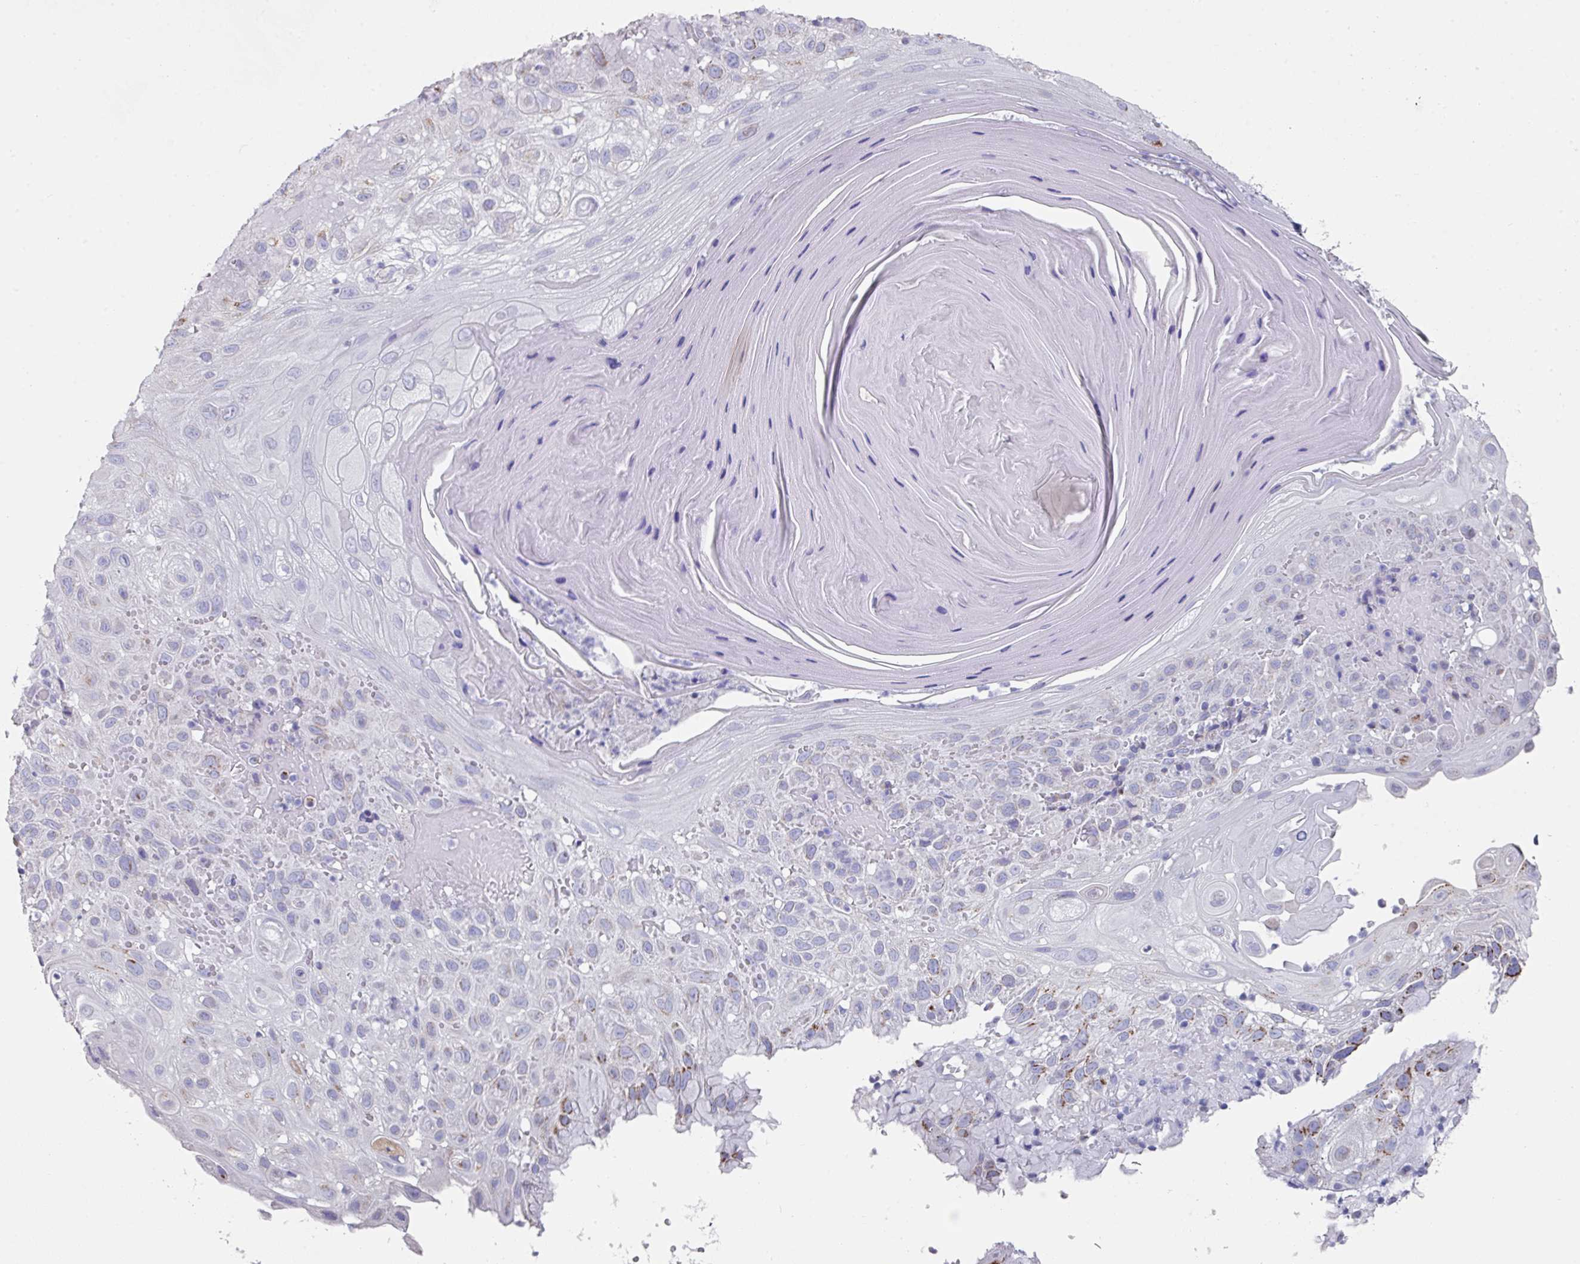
{"staining": {"intensity": "weak", "quantity": "<25%", "location": "cytoplasmic/membranous"}, "tissue": "skin cancer", "cell_type": "Tumor cells", "image_type": "cancer", "snomed": [{"axis": "morphology", "description": "Normal tissue, NOS"}, {"axis": "morphology", "description": "Squamous cell carcinoma, NOS"}, {"axis": "topography", "description": "Skin"}], "caption": "IHC micrograph of neoplastic tissue: skin cancer stained with DAB (3,3'-diaminobenzidine) demonstrates no significant protein expression in tumor cells. (Brightfield microscopy of DAB immunohistochemistry (IHC) at high magnification).", "gene": "VKORC1L1", "patient": {"sex": "female", "age": 96}}